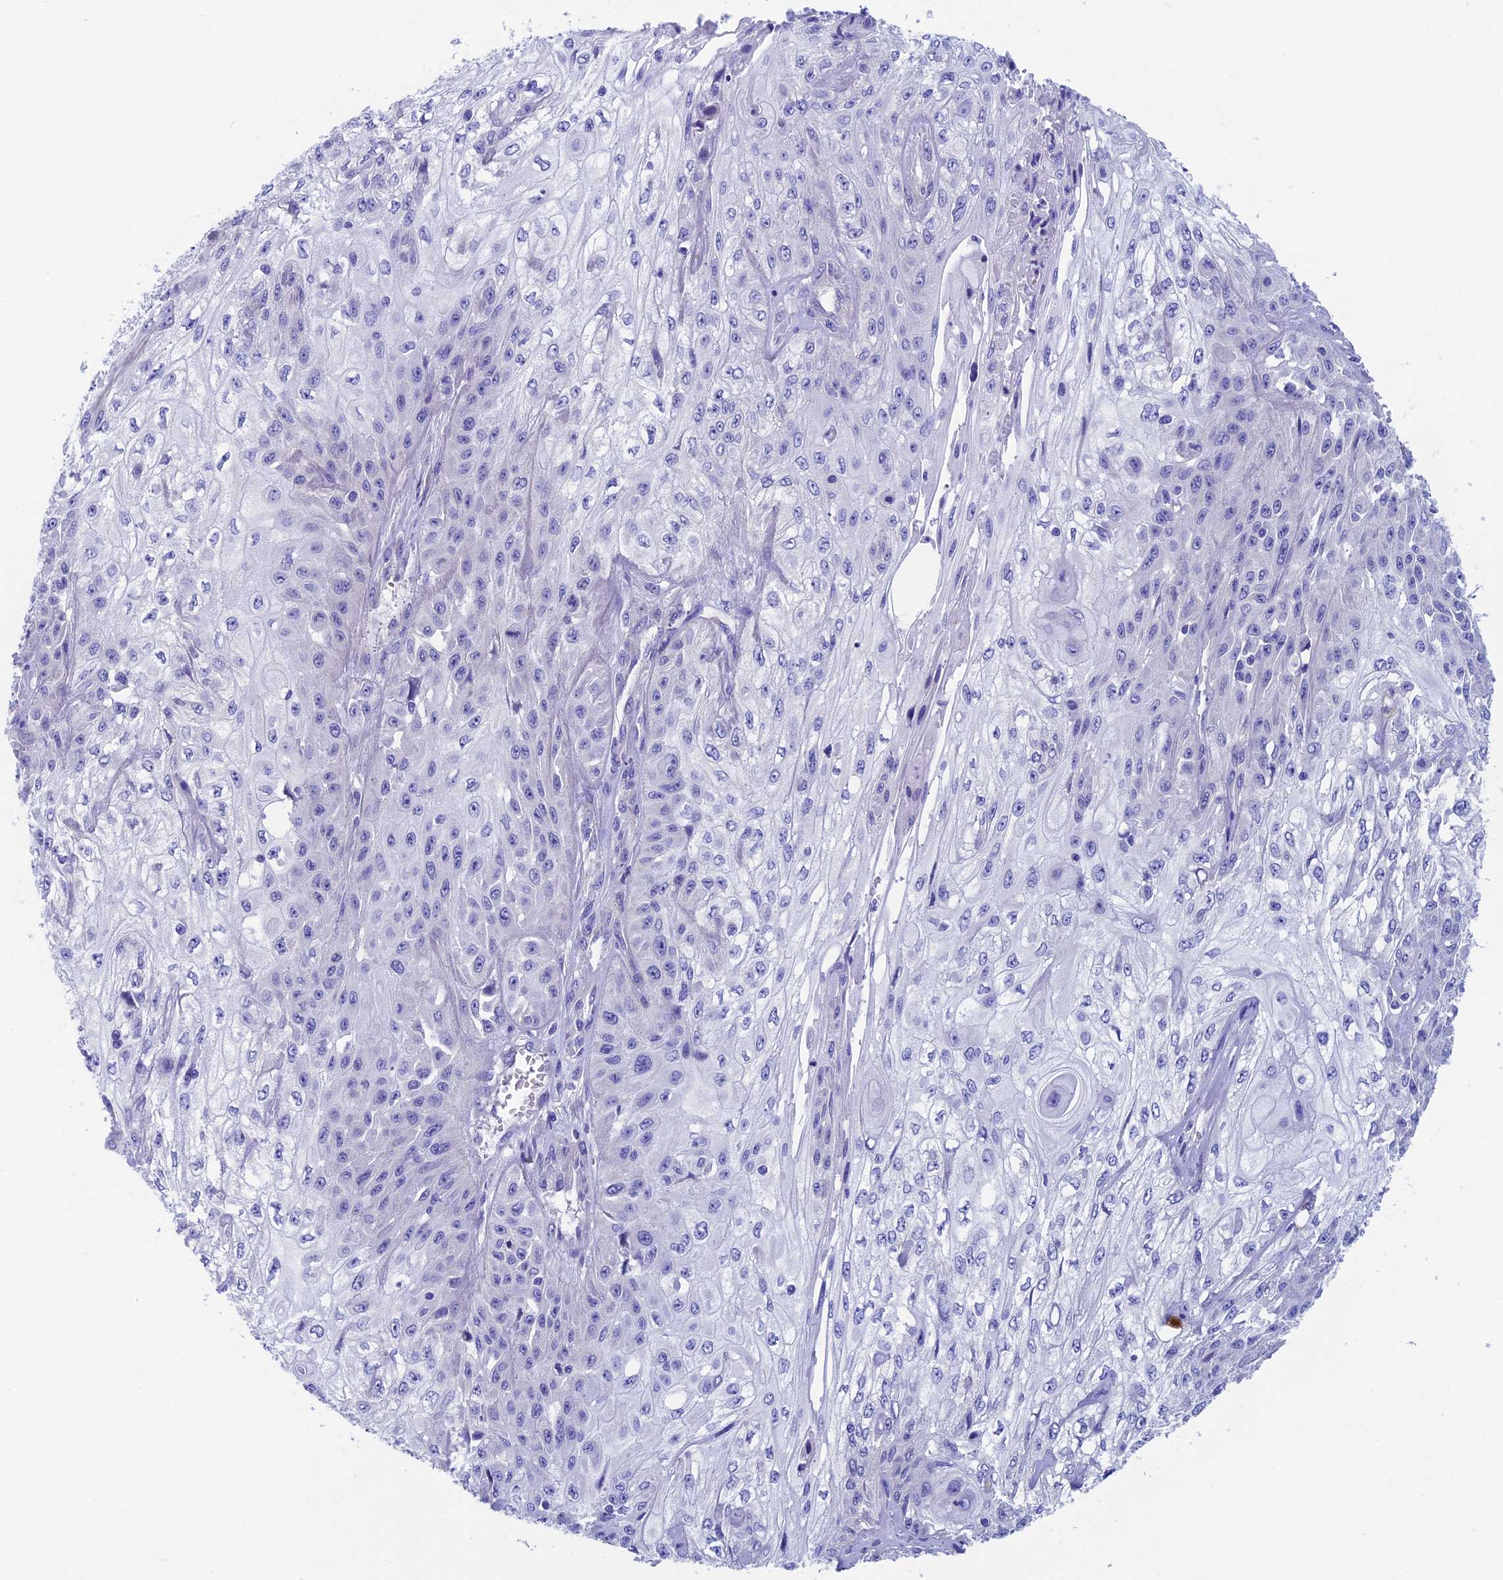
{"staining": {"intensity": "negative", "quantity": "none", "location": "none"}, "tissue": "skin cancer", "cell_type": "Tumor cells", "image_type": "cancer", "snomed": [{"axis": "morphology", "description": "Squamous cell carcinoma, NOS"}, {"axis": "morphology", "description": "Squamous cell carcinoma, metastatic, NOS"}, {"axis": "topography", "description": "Skin"}, {"axis": "topography", "description": "Lymph node"}], "caption": "Tumor cells show no significant positivity in skin cancer.", "gene": "ADH7", "patient": {"sex": "male", "age": 75}}